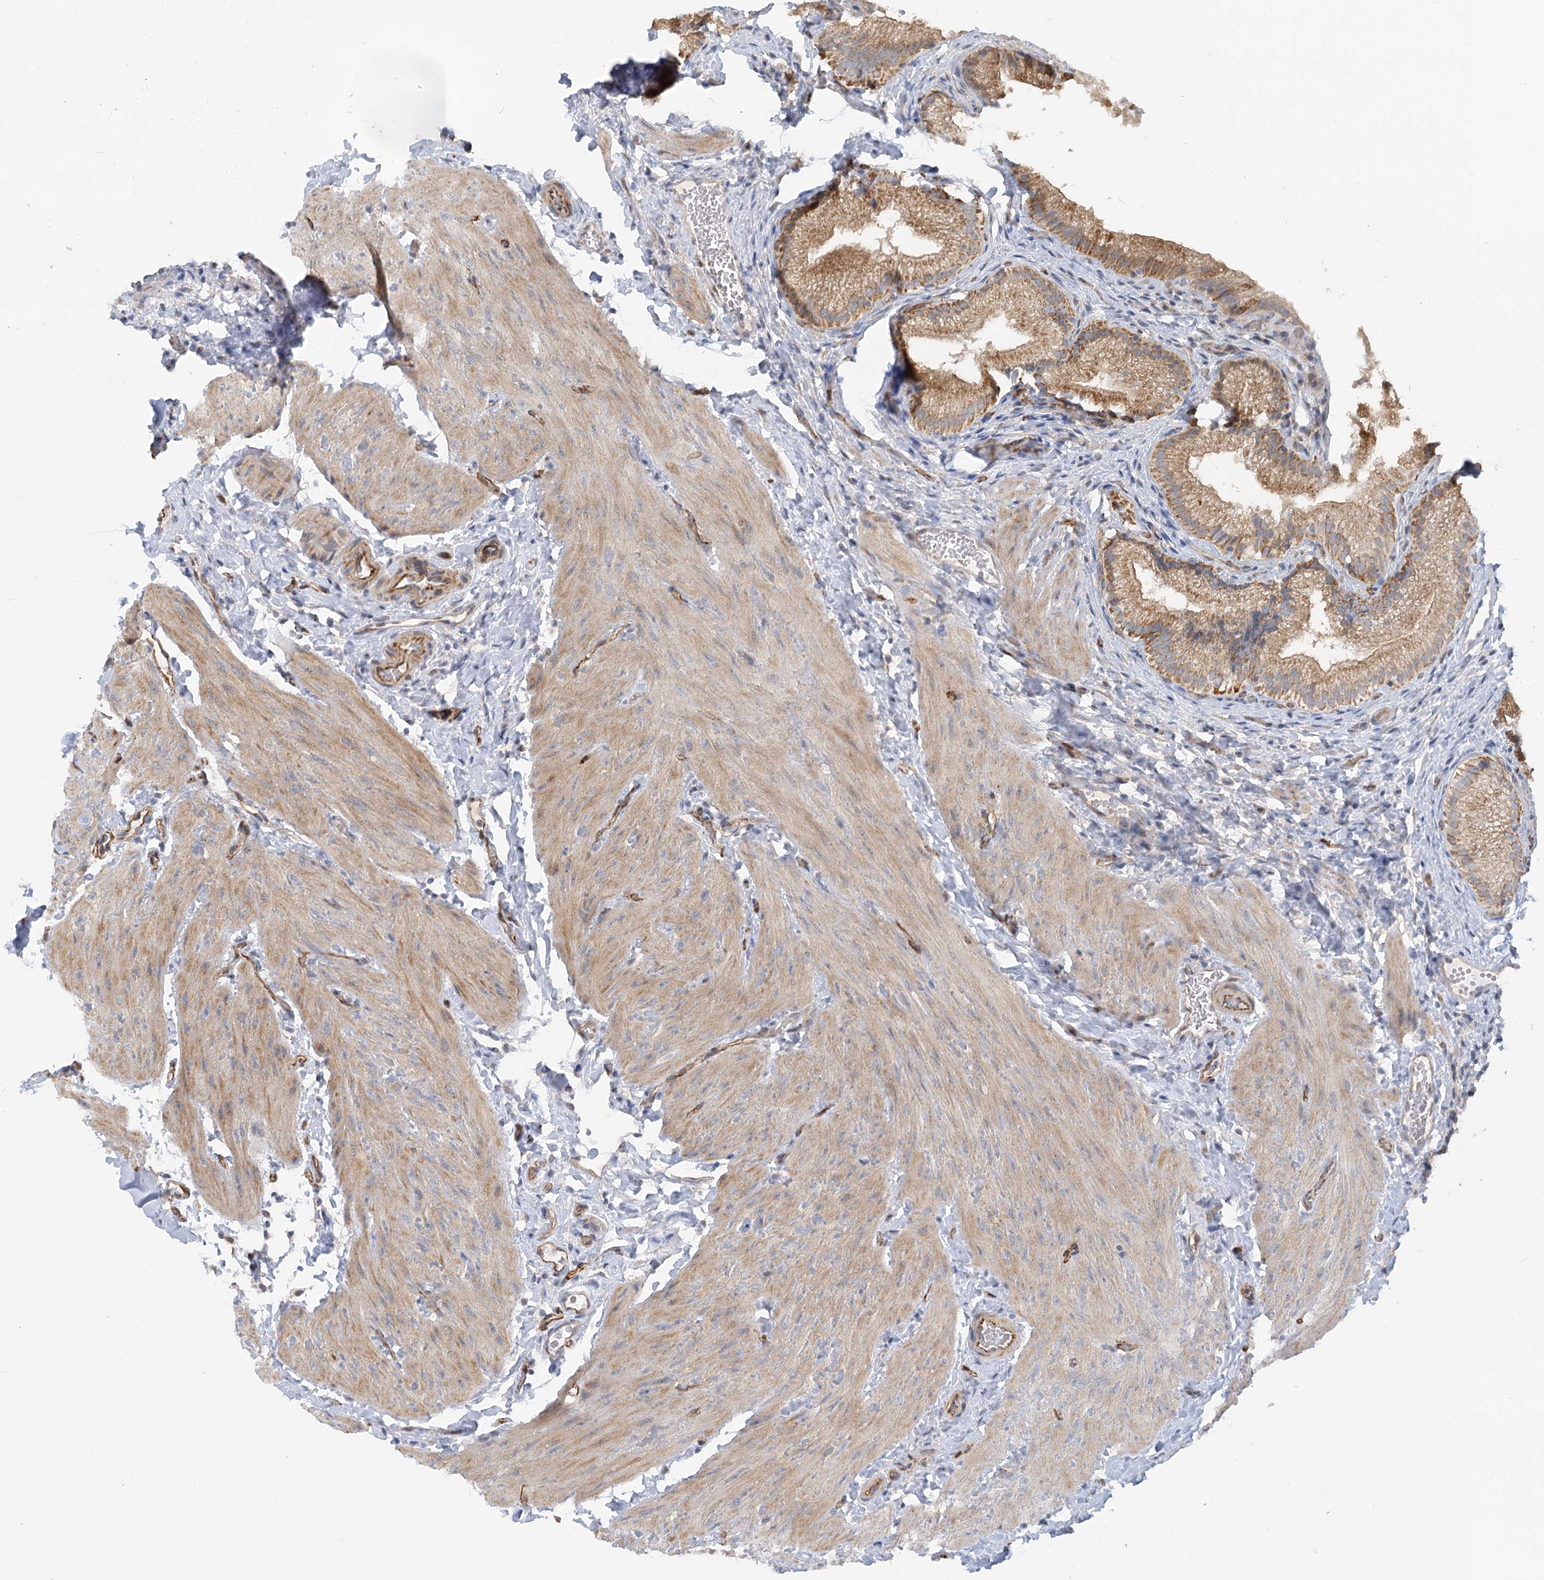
{"staining": {"intensity": "moderate", "quantity": ">75%", "location": "cytoplasmic/membranous"}, "tissue": "gallbladder", "cell_type": "Glandular cells", "image_type": "normal", "snomed": [{"axis": "morphology", "description": "Normal tissue, NOS"}, {"axis": "topography", "description": "Gallbladder"}], "caption": "IHC of unremarkable gallbladder displays medium levels of moderate cytoplasmic/membranous expression in about >75% of glandular cells.", "gene": "NELL2", "patient": {"sex": "female", "age": 30}}